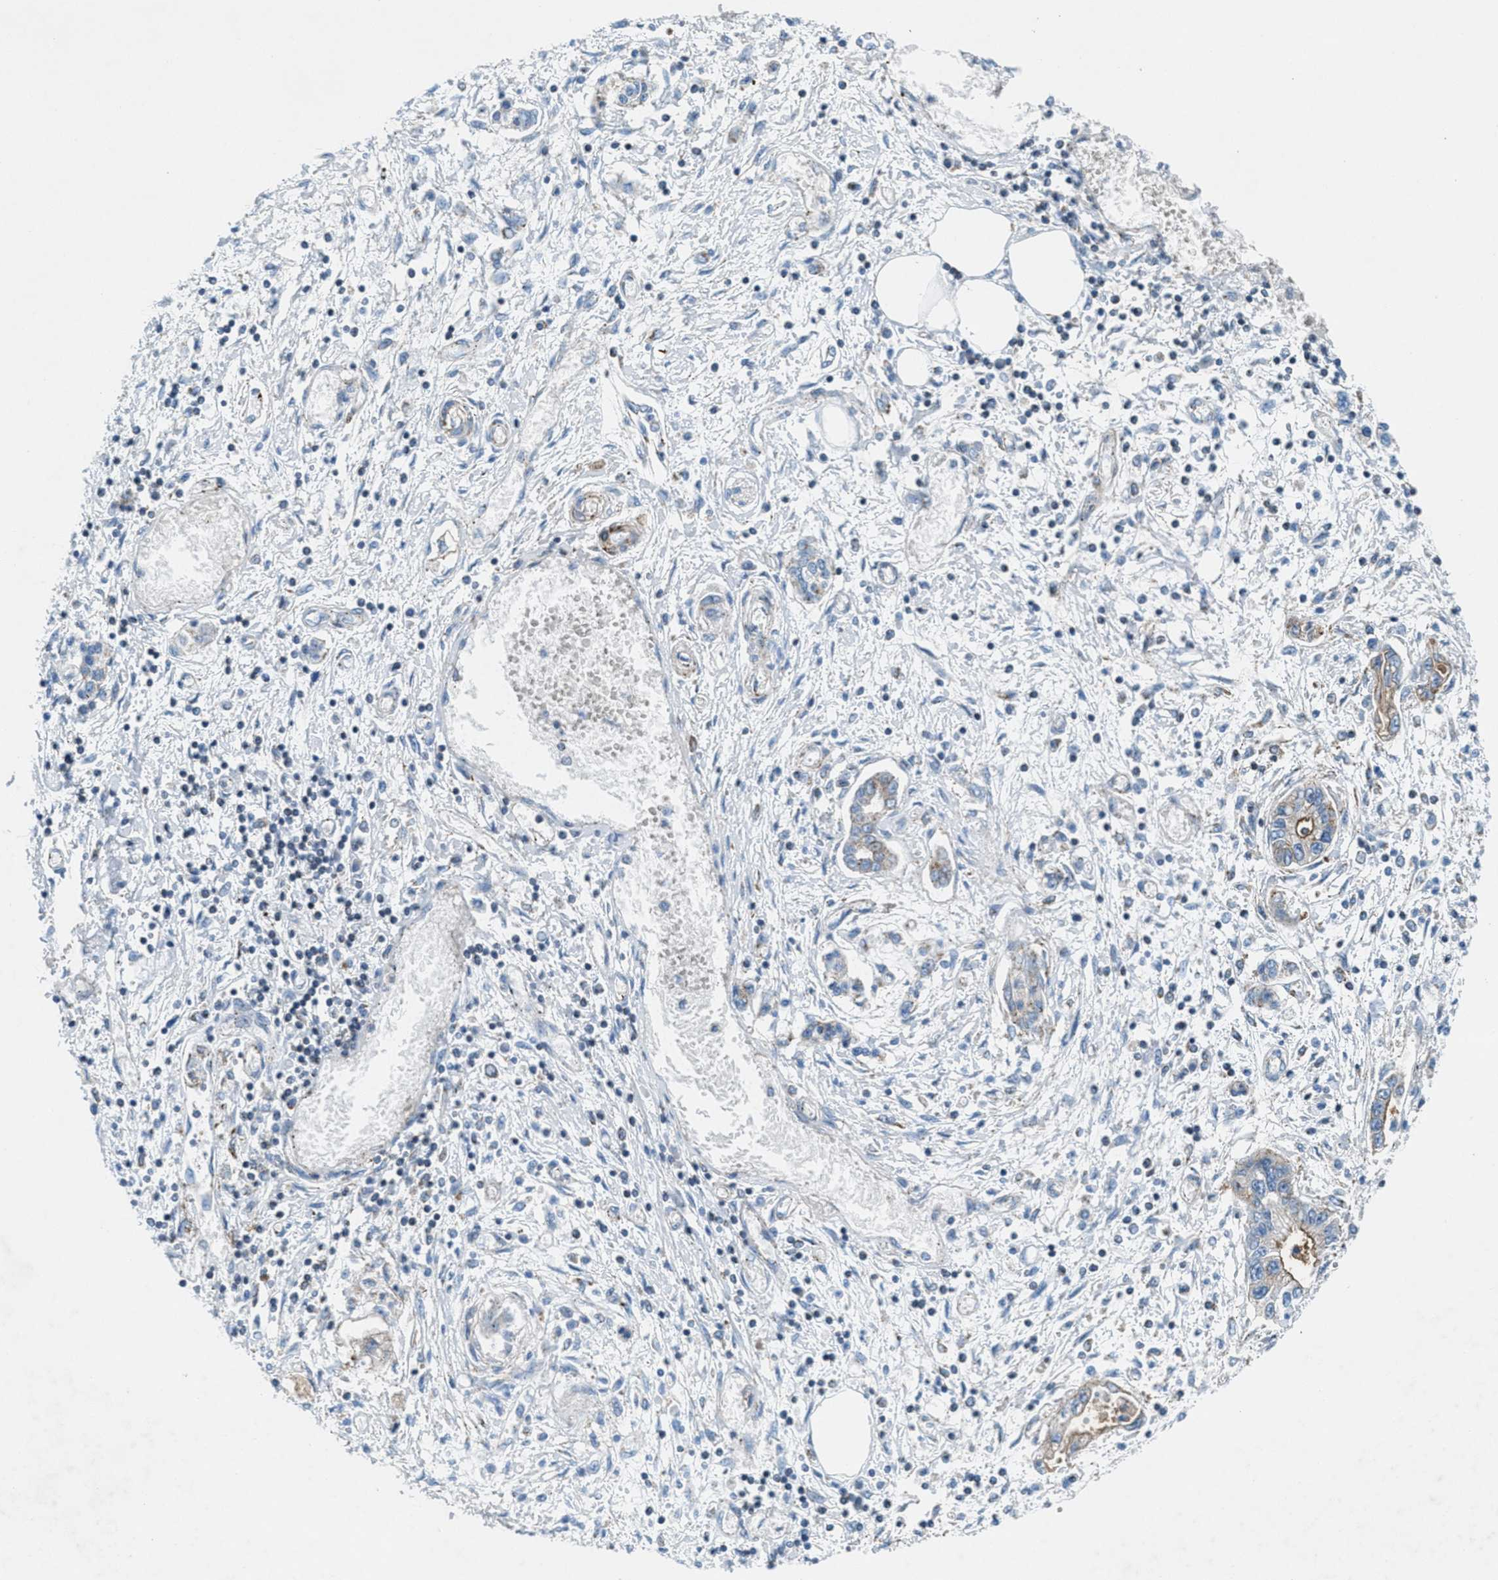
{"staining": {"intensity": "weak", "quantity": "25%-75%", "location": "cytoplasmic/membranous"}, "tissue": "pancreatic cancer", "cell_type": "Tumor cells", "image_type": "cancer", "snomed": [{"axis": "morphology", "description": "Adenocarcinoma, NOS"}, {"axis": "topography", "description": "Pancreas"}], "caption": "The image exhibits staining of adenocarcinoma (pancreatic), revealing weak cytoplasmic/membranous protein positivity (brown color) within tumor cells. Nuclei are stained in blue.", "gene": "MFSD13A", "patient": {"sex": "male", "age": 56}}